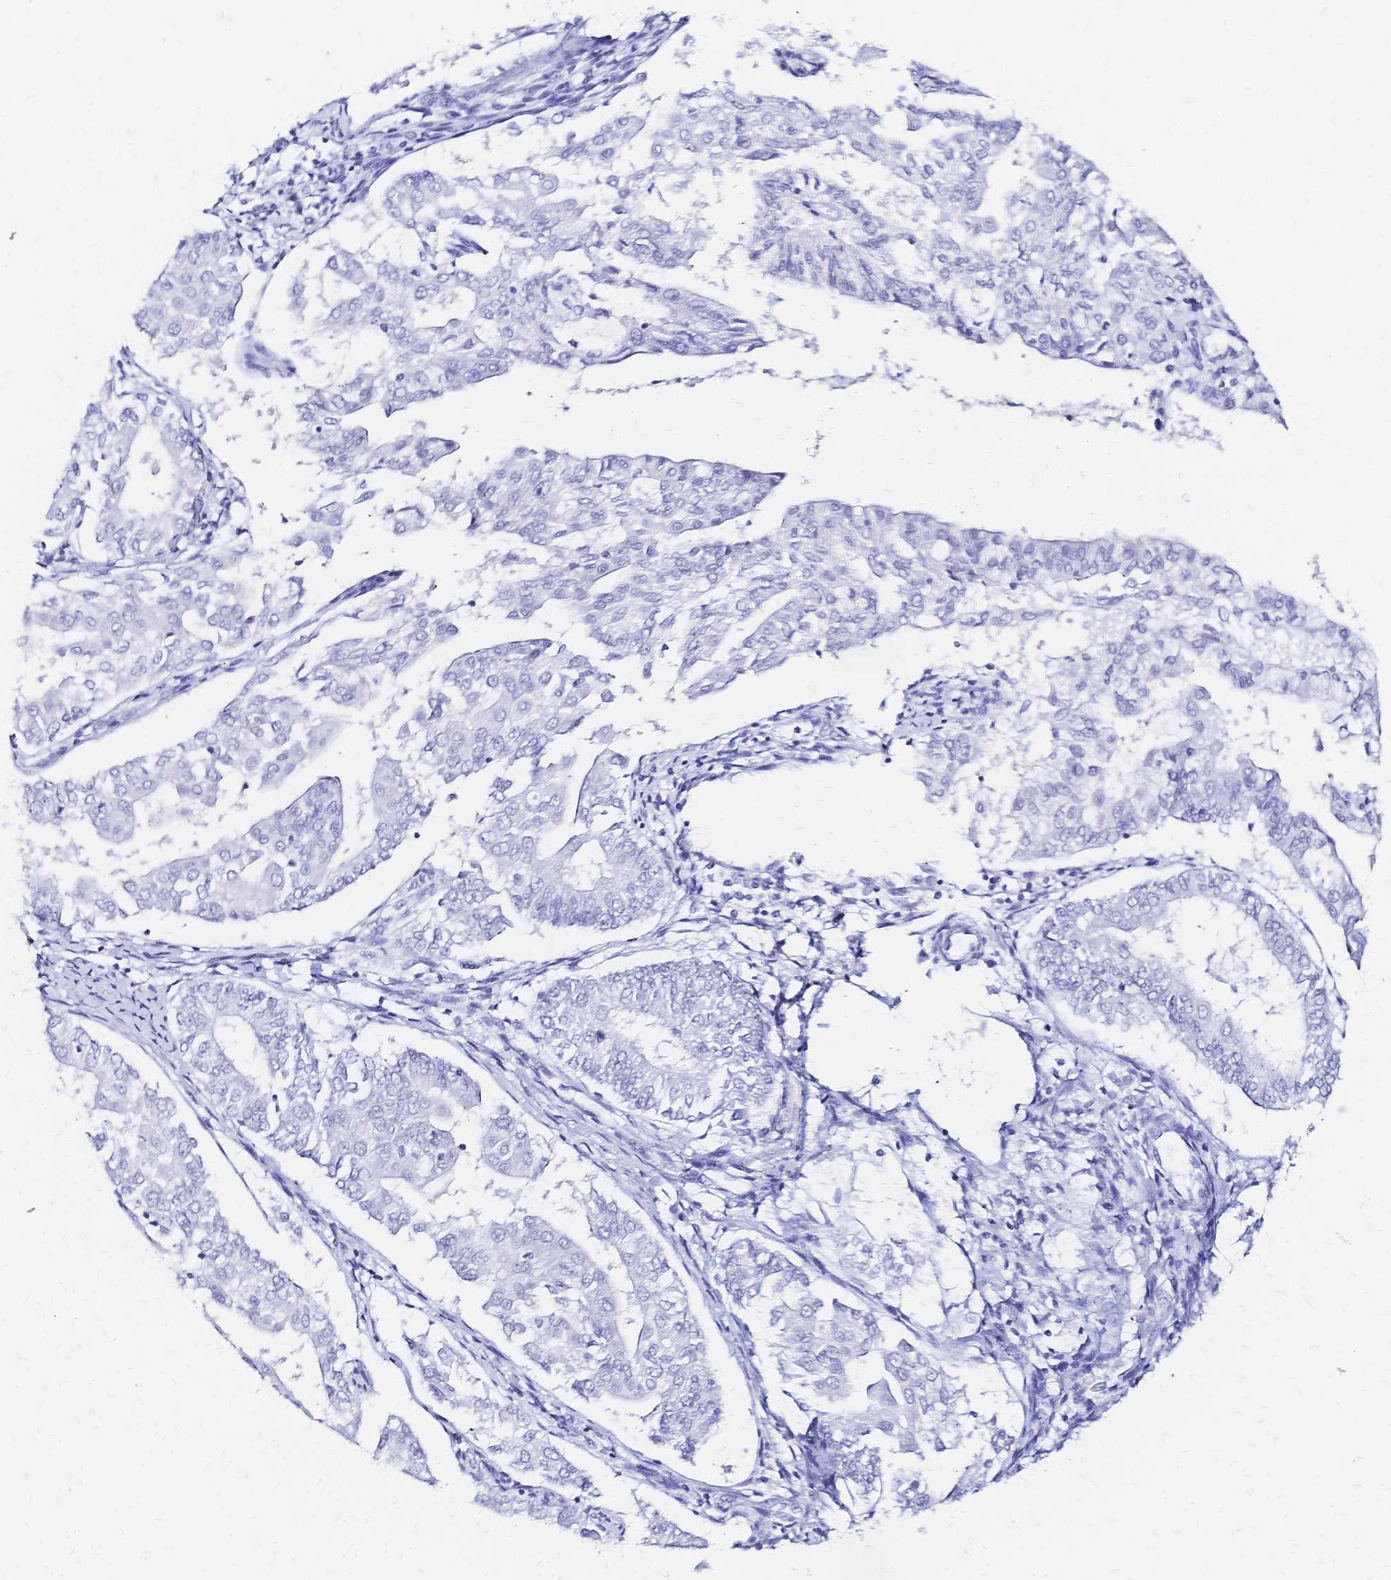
{"staining": {"intensity": "negative", "quantity": "none", "location": "none"}, "tissue": "endometrial cancer", "cell_type": "Tumor cells", "image_type": "cancer", "snomed": [{"axis": "morphology", "description": "Adenocarcinoma, NOS"}, {"axis": "topography", "description": "Endometrium"}], "caption": "Tumor cells show no significant expression in endometrial cancer. The staining is performed using DAB brown chromogen with nuclei counter-stained in using hematoxylin.", "gene": "SLC5A1", "patient": {"sex": "female", "age": 68}}